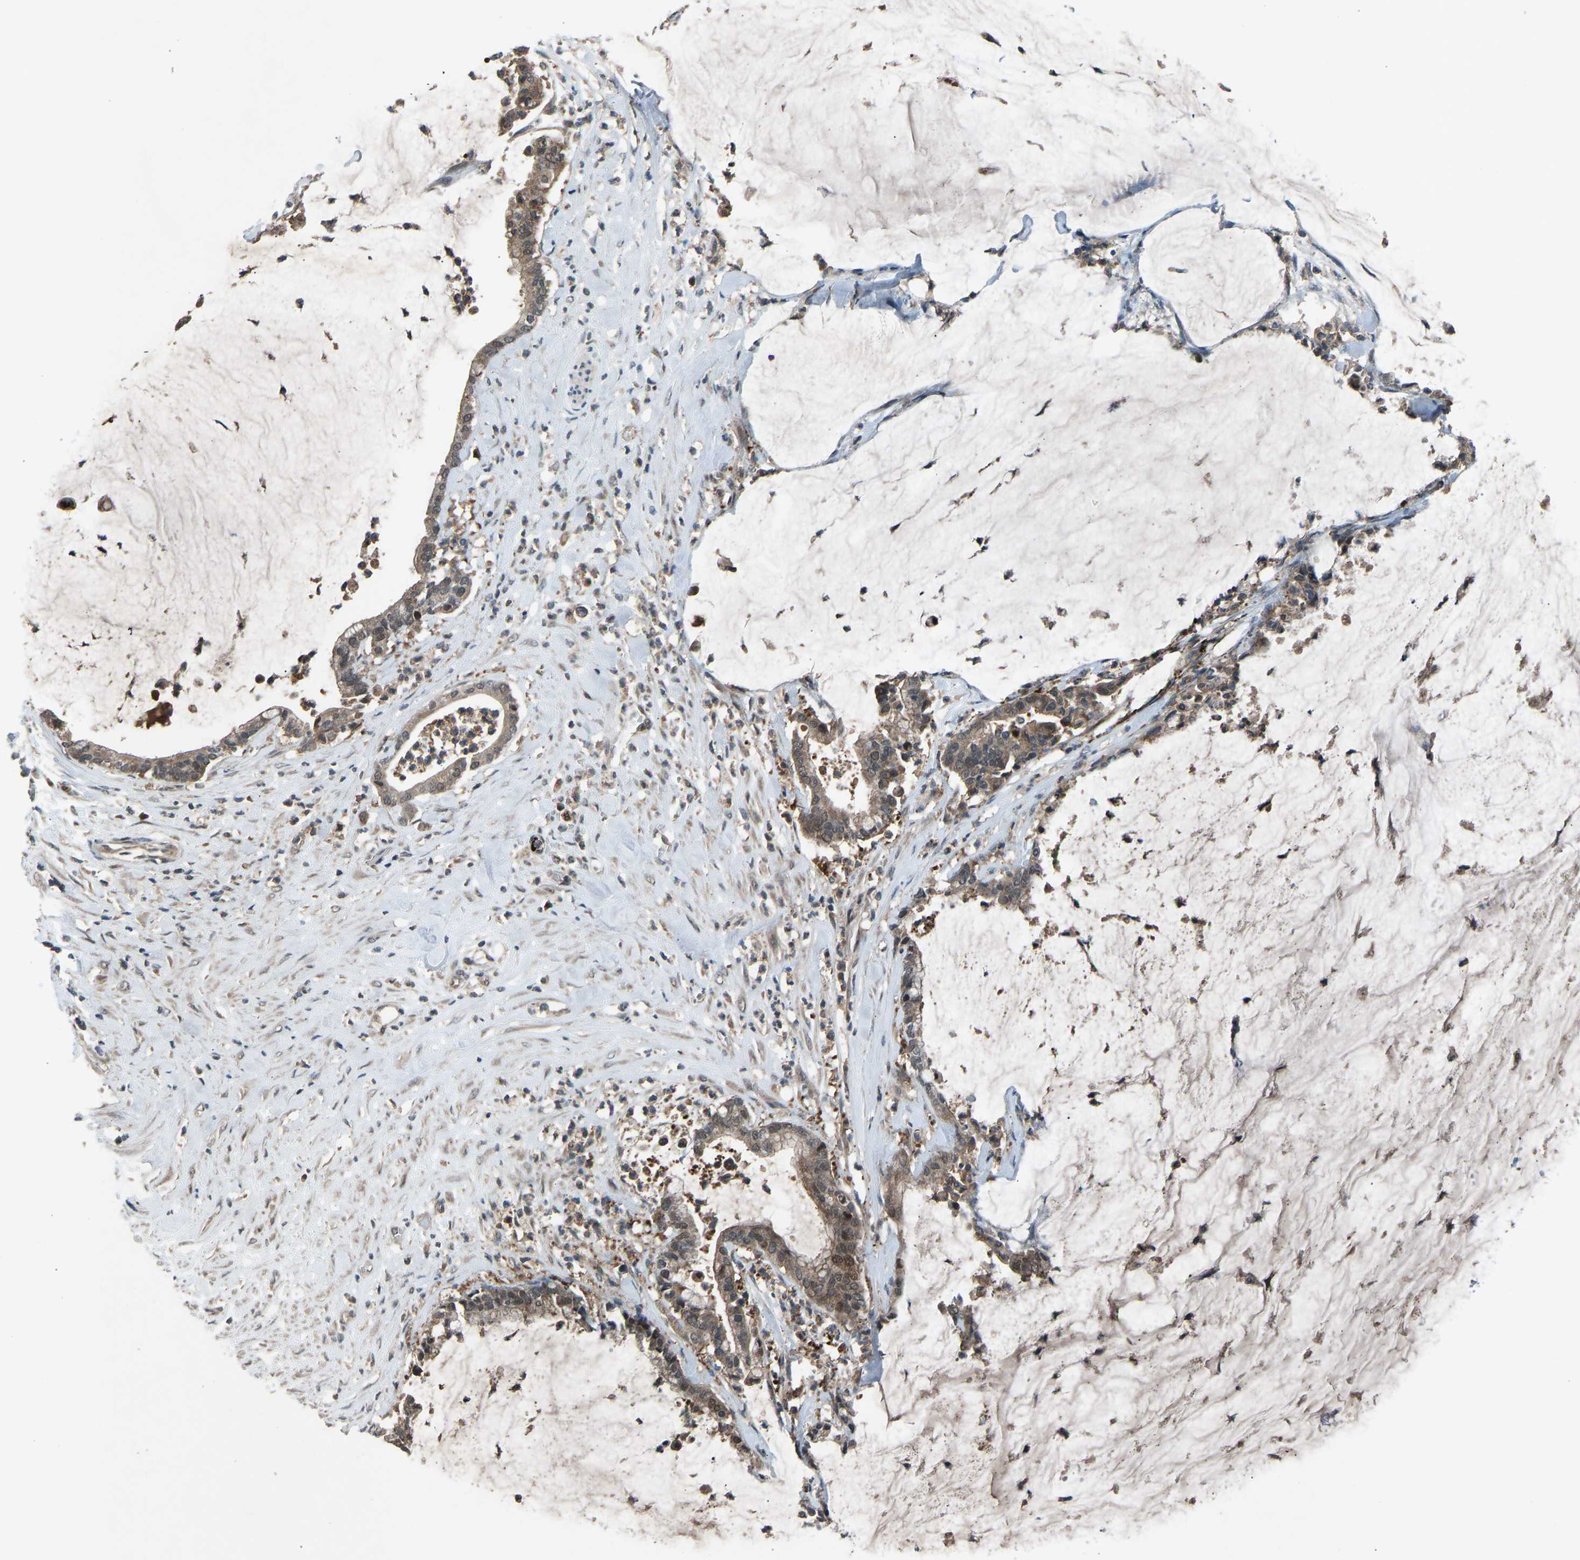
{"staining": {"intensity": "moderate", "quantity": ">75%", "location": "cytoplasmic/membranous"}, "tissue": "pancreatic cancer", "cell_type": "Tumor cells", "image_type": "cancer", "snomed": [{"axis": "morphology", "description": "Adenocarcinoma, NOS"}, {"axis": "topography", "description": "Pancreas"}], "caption": "High-power microscopy captured an immunohistochemistry (IHC) image of adenocarcinoma (pancreatic), revealing moderate cytoplasmic/membranous expression in approximately >75% of tumor cells.", "gene": "SLC43A1", "patient": {"sex": "male", "age": 41}}